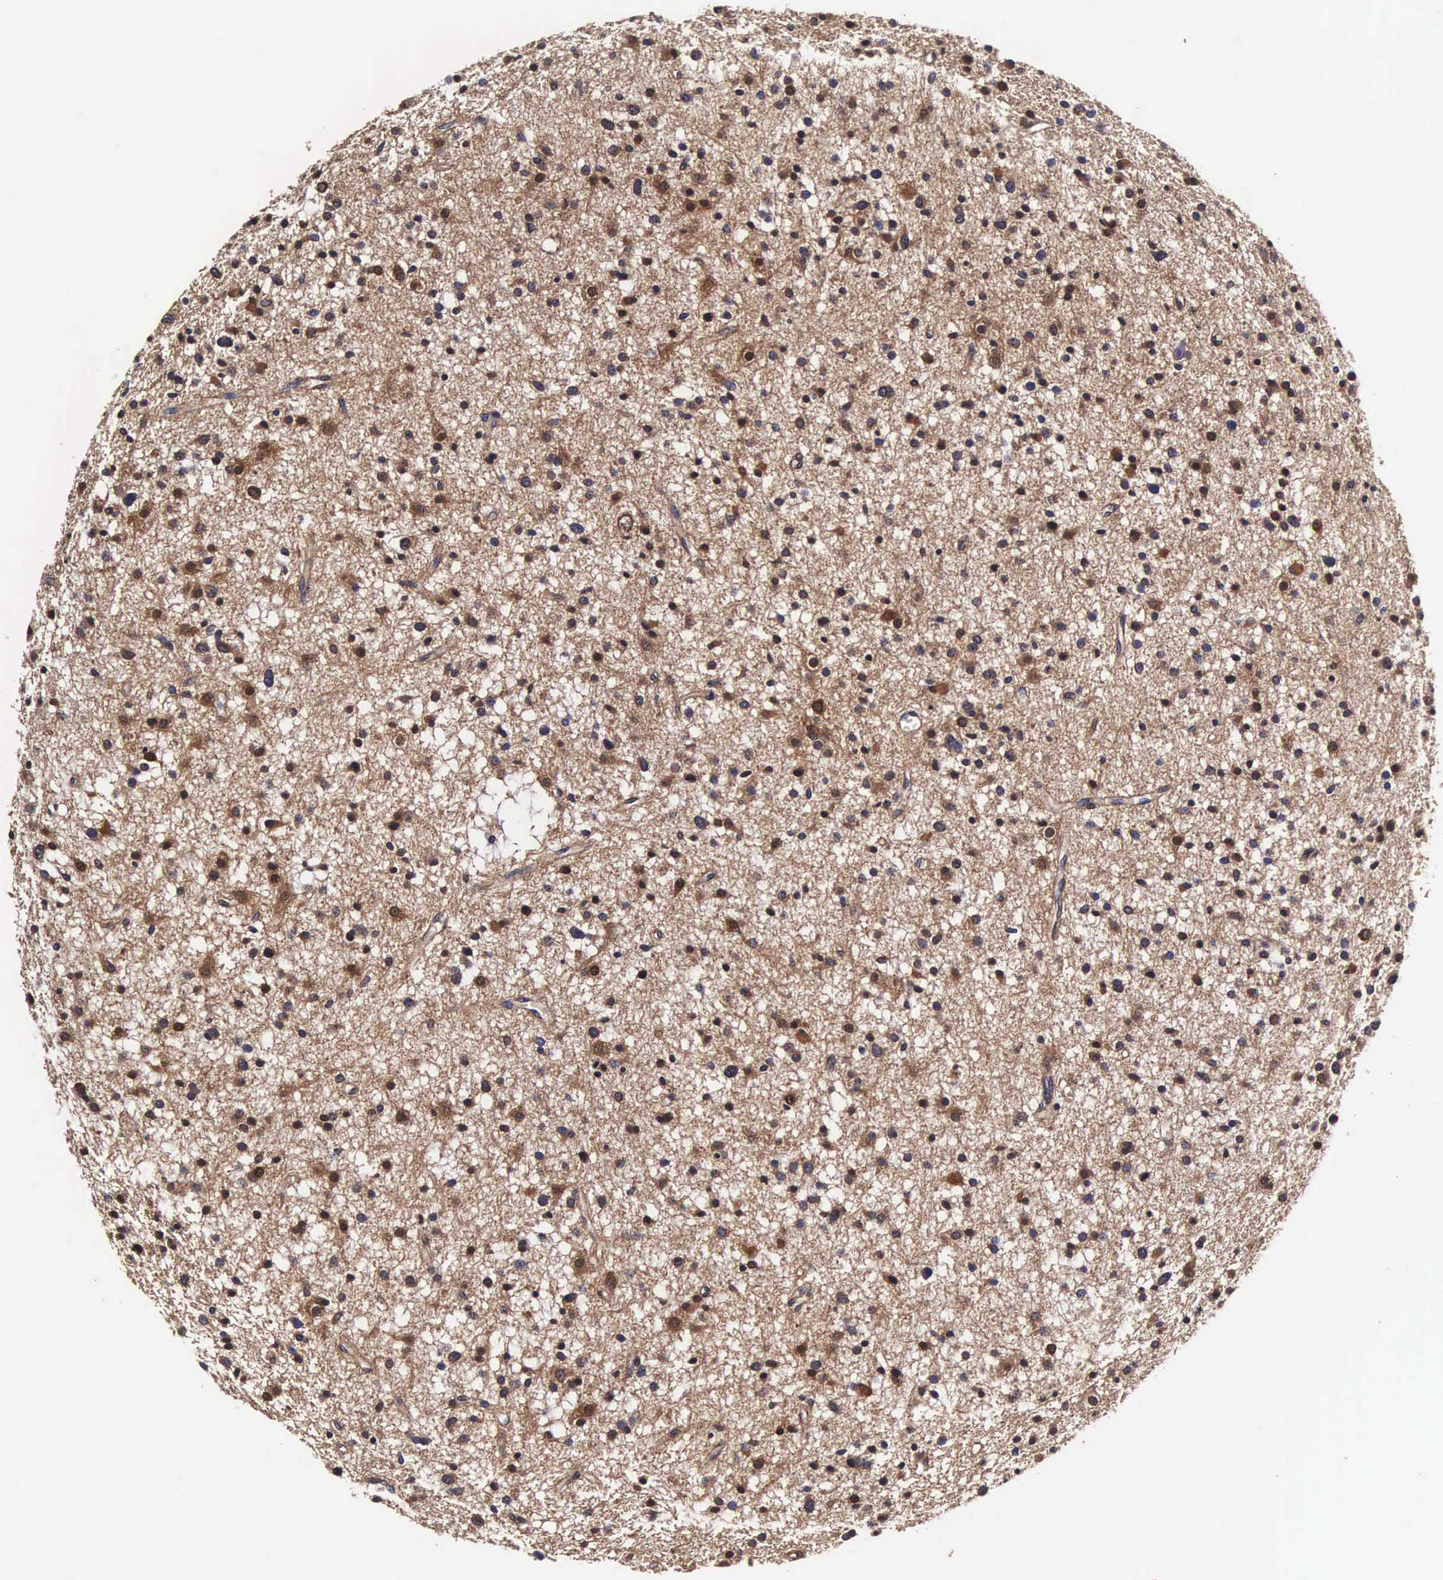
{"staining": {"intensity": "moderate", "quantity": ">75%", "location": "cytoplasmic/membranous,nuclear"}, "tissue": "glioma", "cell_type": "Tumor cells", "image_type": "cancer", "snomed": [{"axis": "morphology", "description": "Glioma, malignant, Low grade"}, {"axis": "topography", "description": "Brain"}], "caption": "Moderate cytoplasmic/membranous and nuclear positivity for a protein is present in about >75% of tumor cells of malignant low-grade glioma using IHC.", "gene": "TECPR2", "patient": {"sex": "female", "age": 36}}